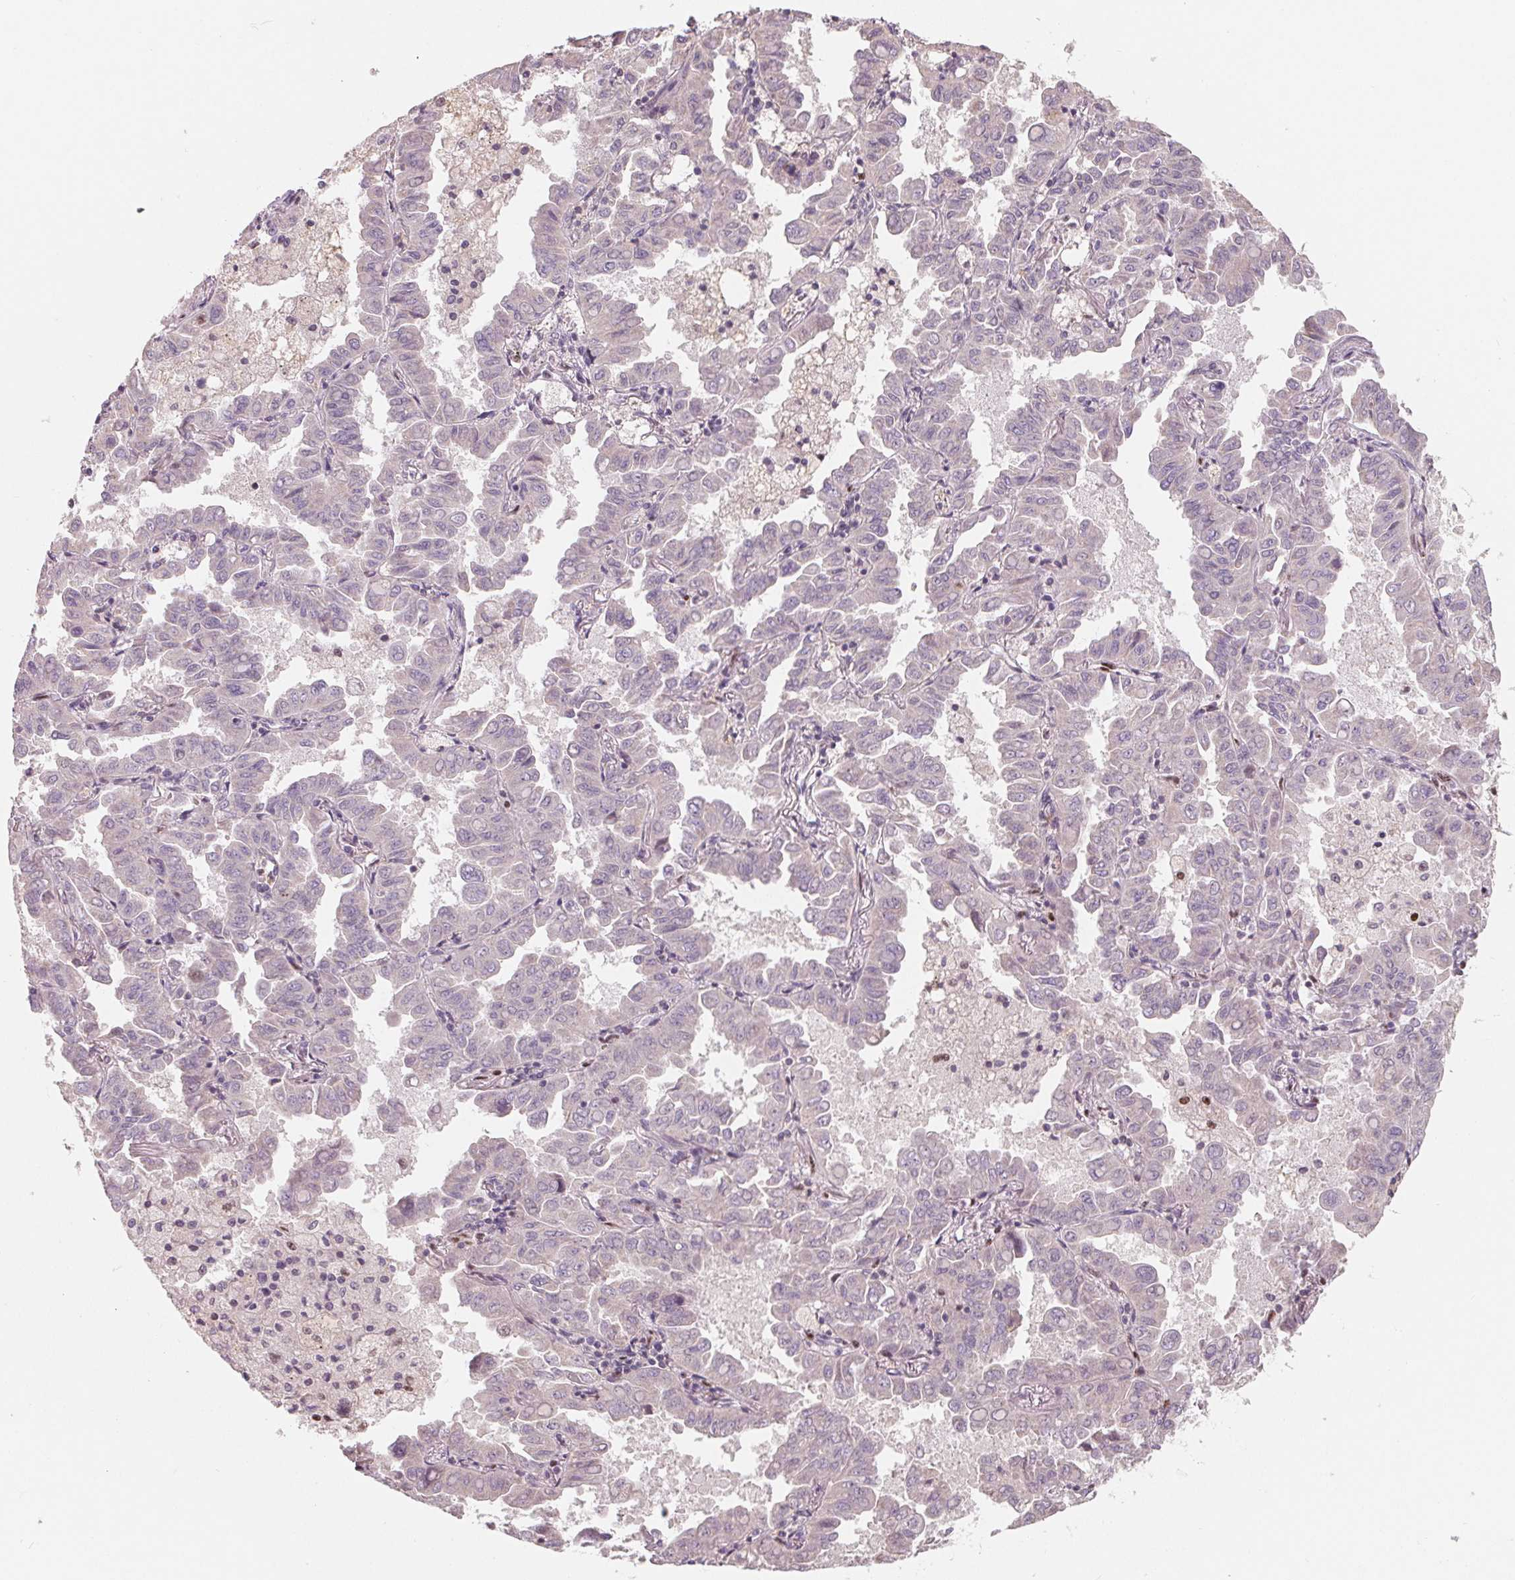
{"staining": {"intensity": "negative", "quantity": "none", "location": "none"}, "tissue": "lung cancer", "cell_type": "Tumor cells", "image_type": "cancer", "snomed": [{"axis": "morphology", "description": "Adenocarcinoma, NOS"}, {"axis": "topography", "description": "Lung"}], "caption": "This image is of lung adenocarcinoma stained with IHC to label a protein in brown with the nuclei are counter-stained blue. There is no expression in tumor cells.", "gene": "AQP8", "patient": {"sex": "male", "age": 64}}